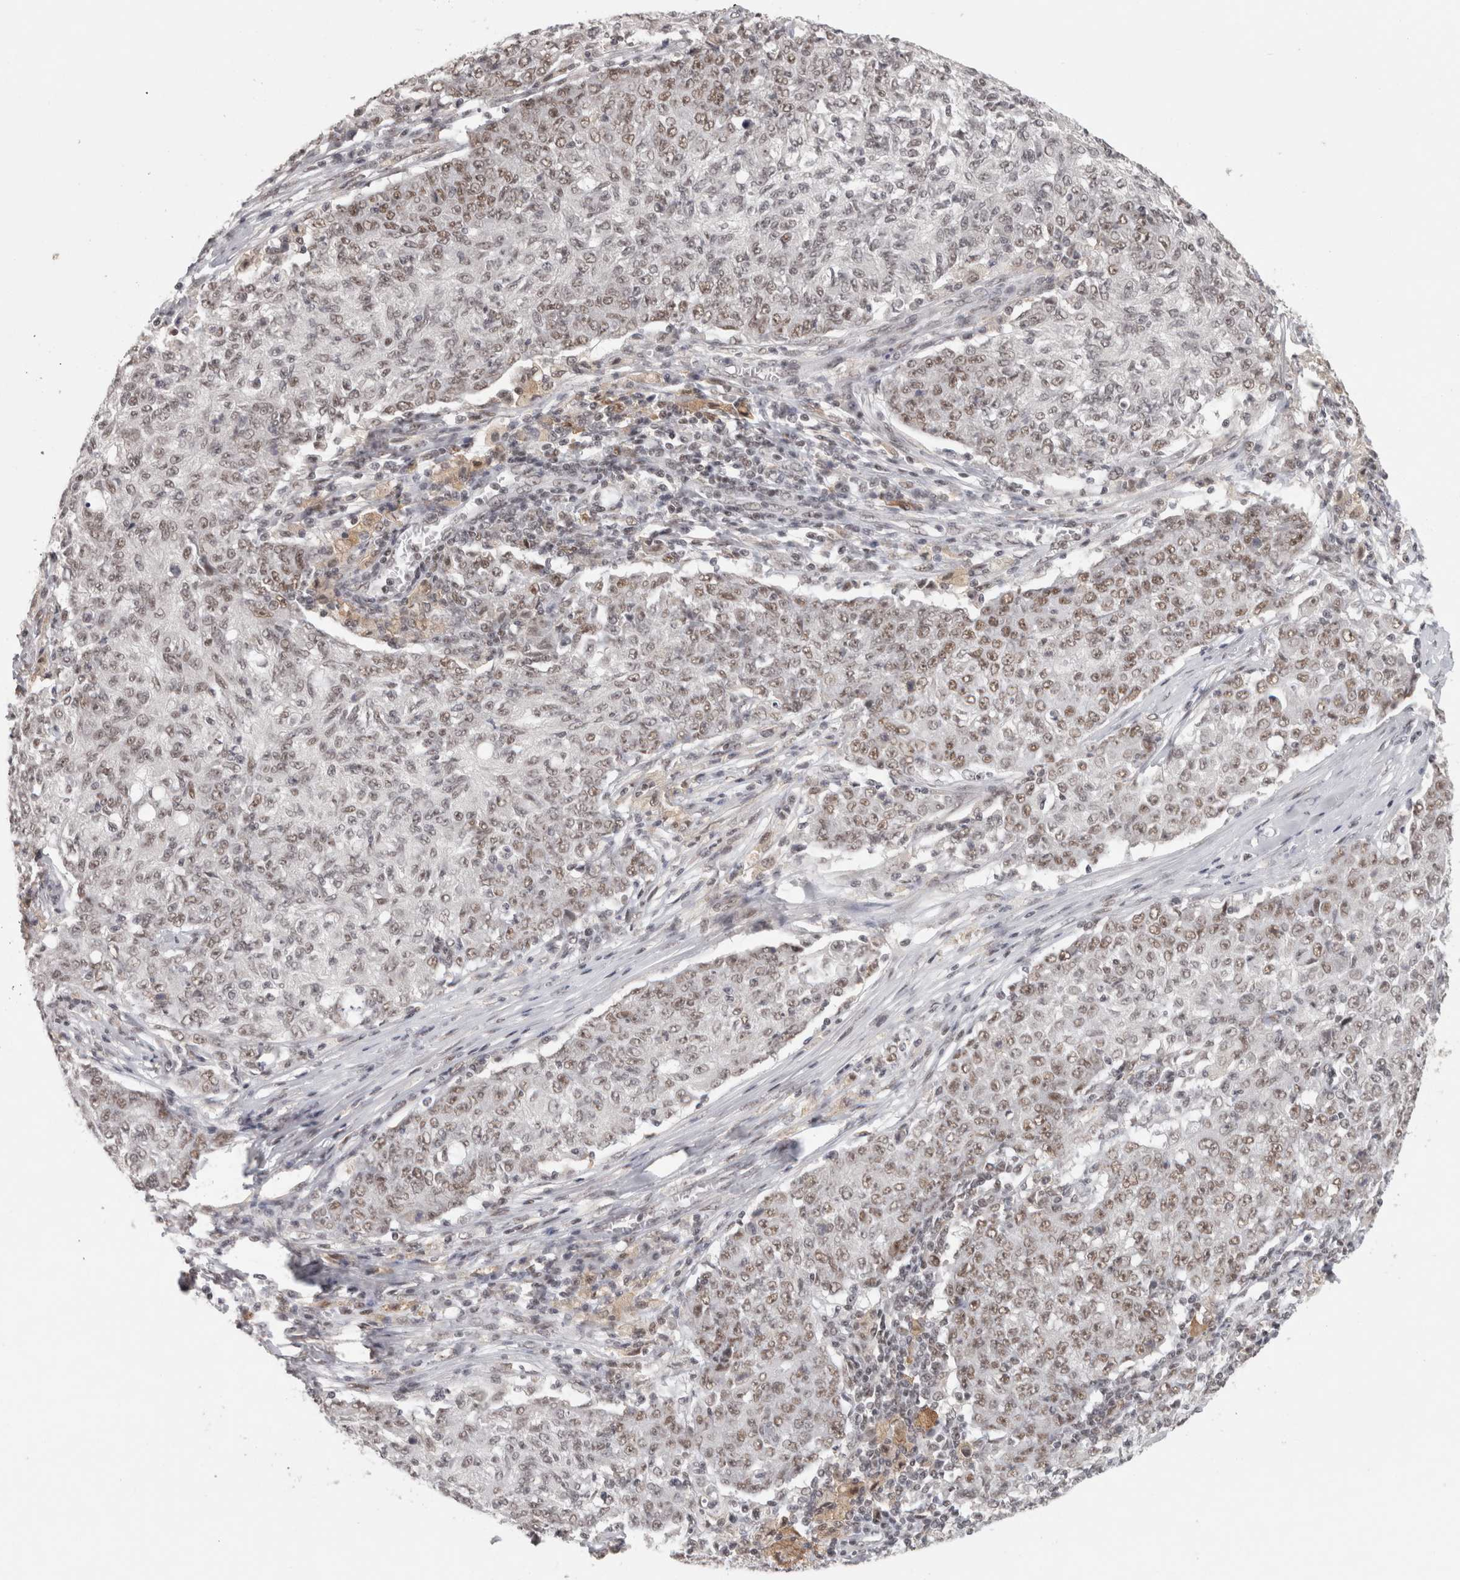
{"staining": {"intensity": "weak", "quantity": "25%-75%", "location": "nuclear"}, "tissue": "ovarian cancer", "cell_type": "Tumor cells", "image_type": "cancer", "snomed": [{"axis": "morphology", "description": "Carcinoma, endometroid"}, {"axis": "topography", "description": "Ovary"}], "caption": "A micrograph showing weak nuclear expression in approximately 25%-75% of tumor cells in endometroid carcinoma (ovarian), as visualized by brown immunohistochemical staining.", "gene": "ZNF830", "patient": {"sex": "female", "age": 42}}